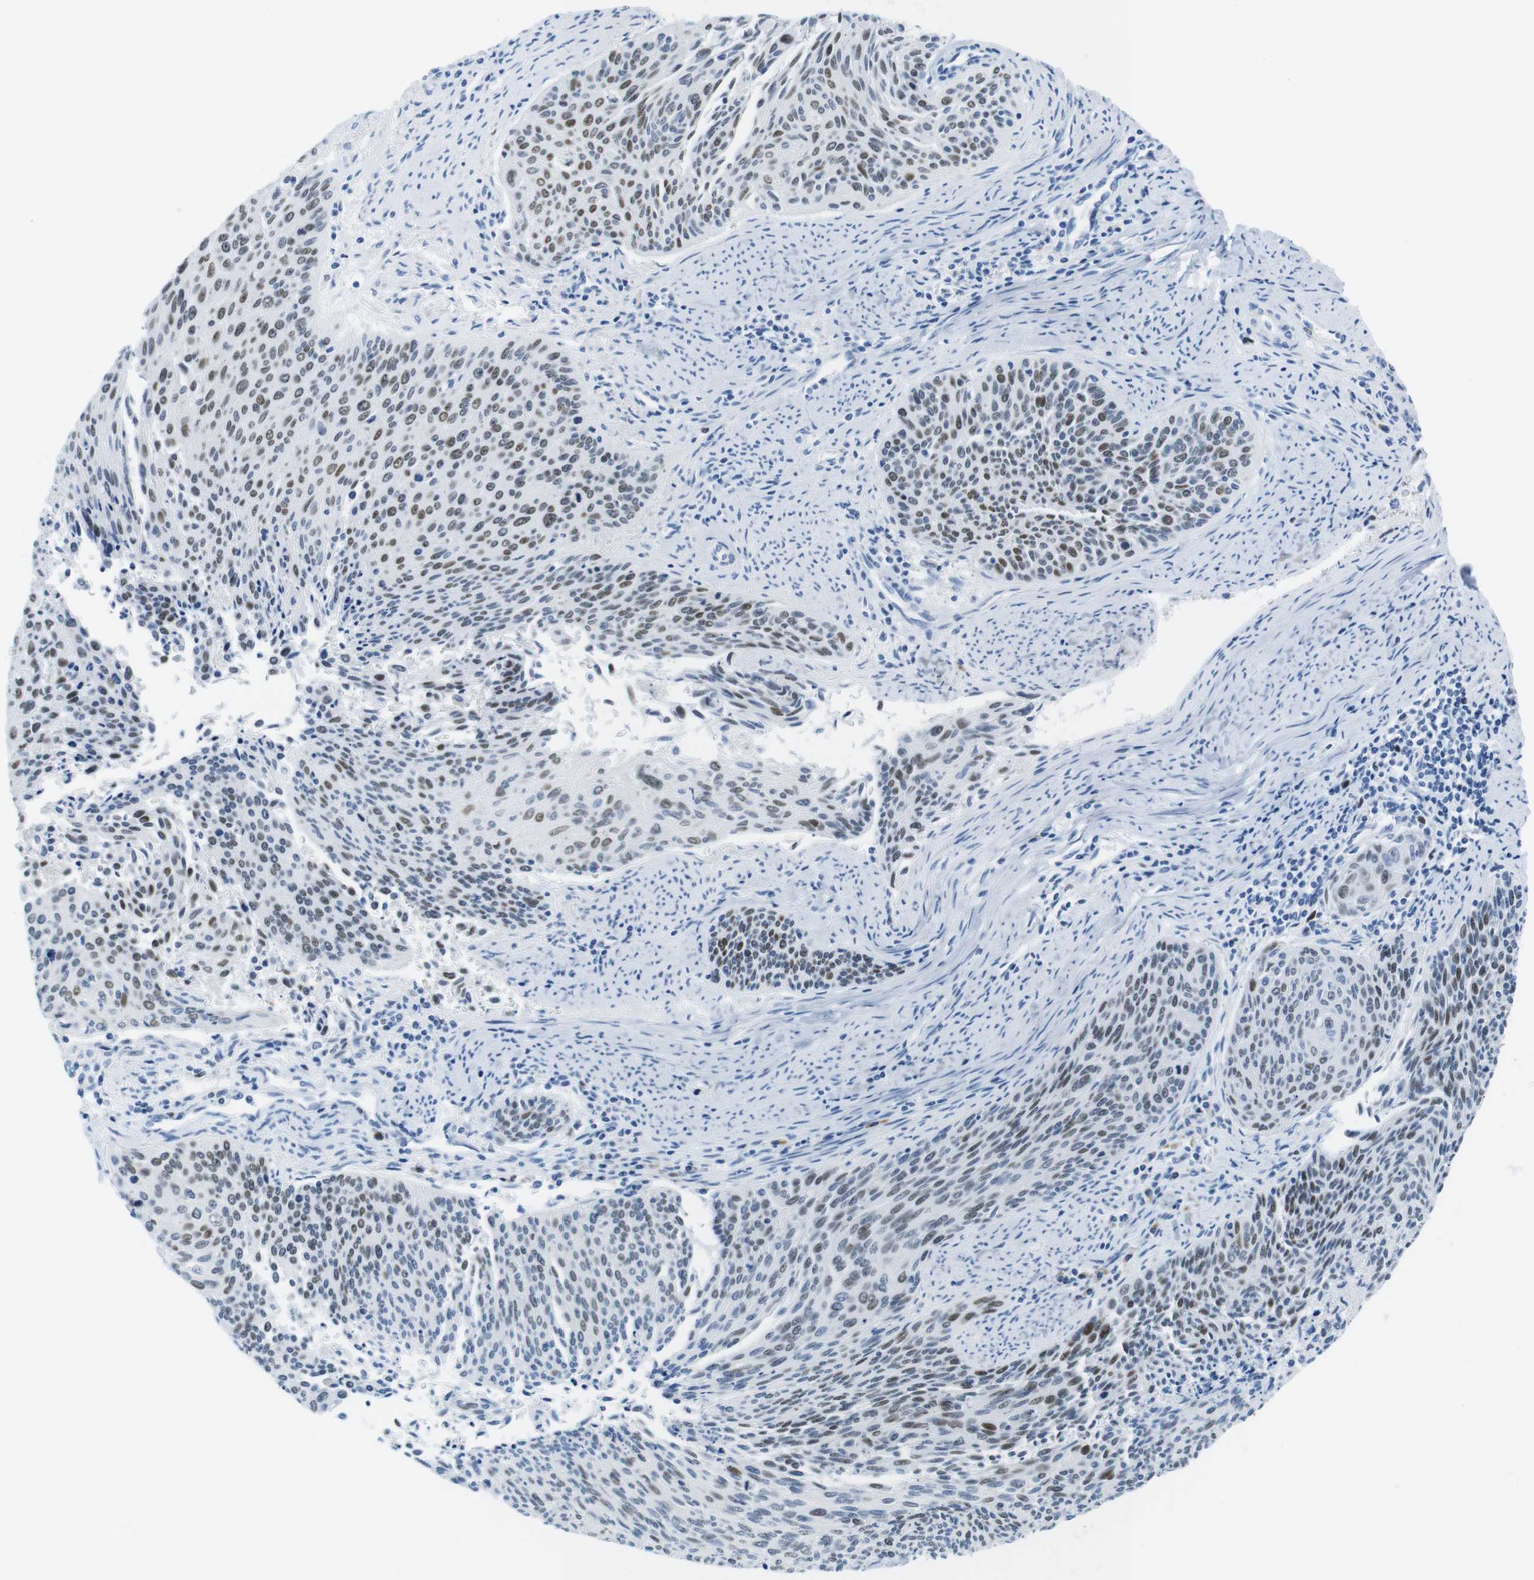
{"staining": {"intensity": "moderate", "quantity": ">75%", "location": "nuclear"}, "tissue": "cervical cancer", "cell_type": "Tumor cells", "image_type": "cancer", "snomed": [{"axis": "morphology", "description": "Squamous cell carcinoma, NOS"}, {"axis": "topography", "description": "Cervix"}], "caption": "The immunohistochemical stain highlights moderate nuclear staining in tumor cells of cervical cancer (squamous cell carcinoma) tissue.", "gene": "CHAF1A", "patient": {"sex": "female", "age": 55}}